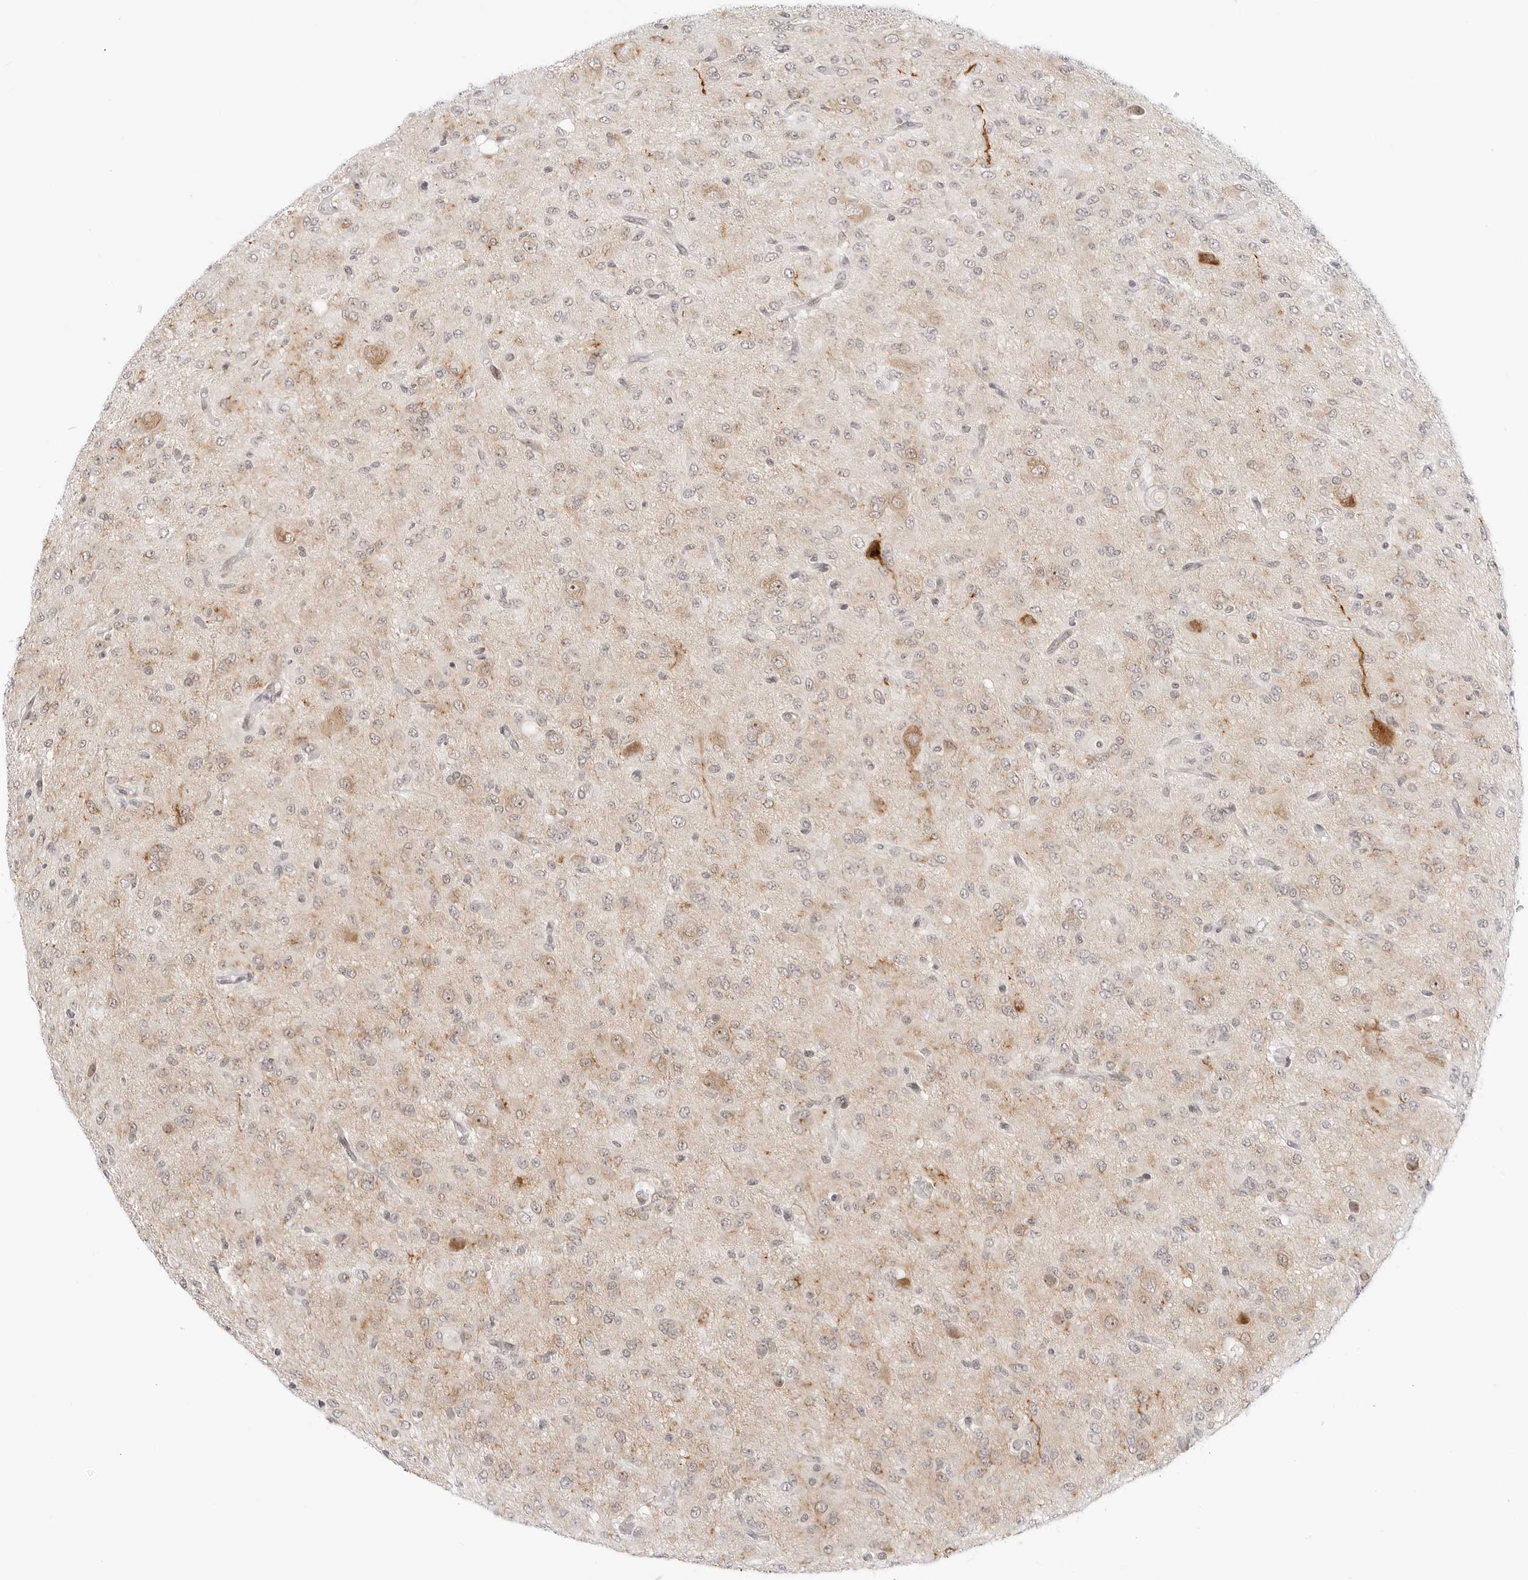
{"staining": {"intensity": "weak", "quantity": "25%-75%", "location": "cytoplasmic/membranous"}, "tissue": "glioma", "cell_type": "Tumor cells", "image_type": "cancer", "snomed": [{"axis": "morphology", "description": "Glioma, malignant, High grade"}, {"axis": "topography", "description": "Brain"}], "caption": "This micrograph shows glioma stained with IHC to label a protein in brown. The cytoplasmic/membranous of tumor cells show weak positivity for the protein. Nuclei are counter-stained blue.", "gene": "HIPK3", "patient": {"sex": "female", "age": 59}}